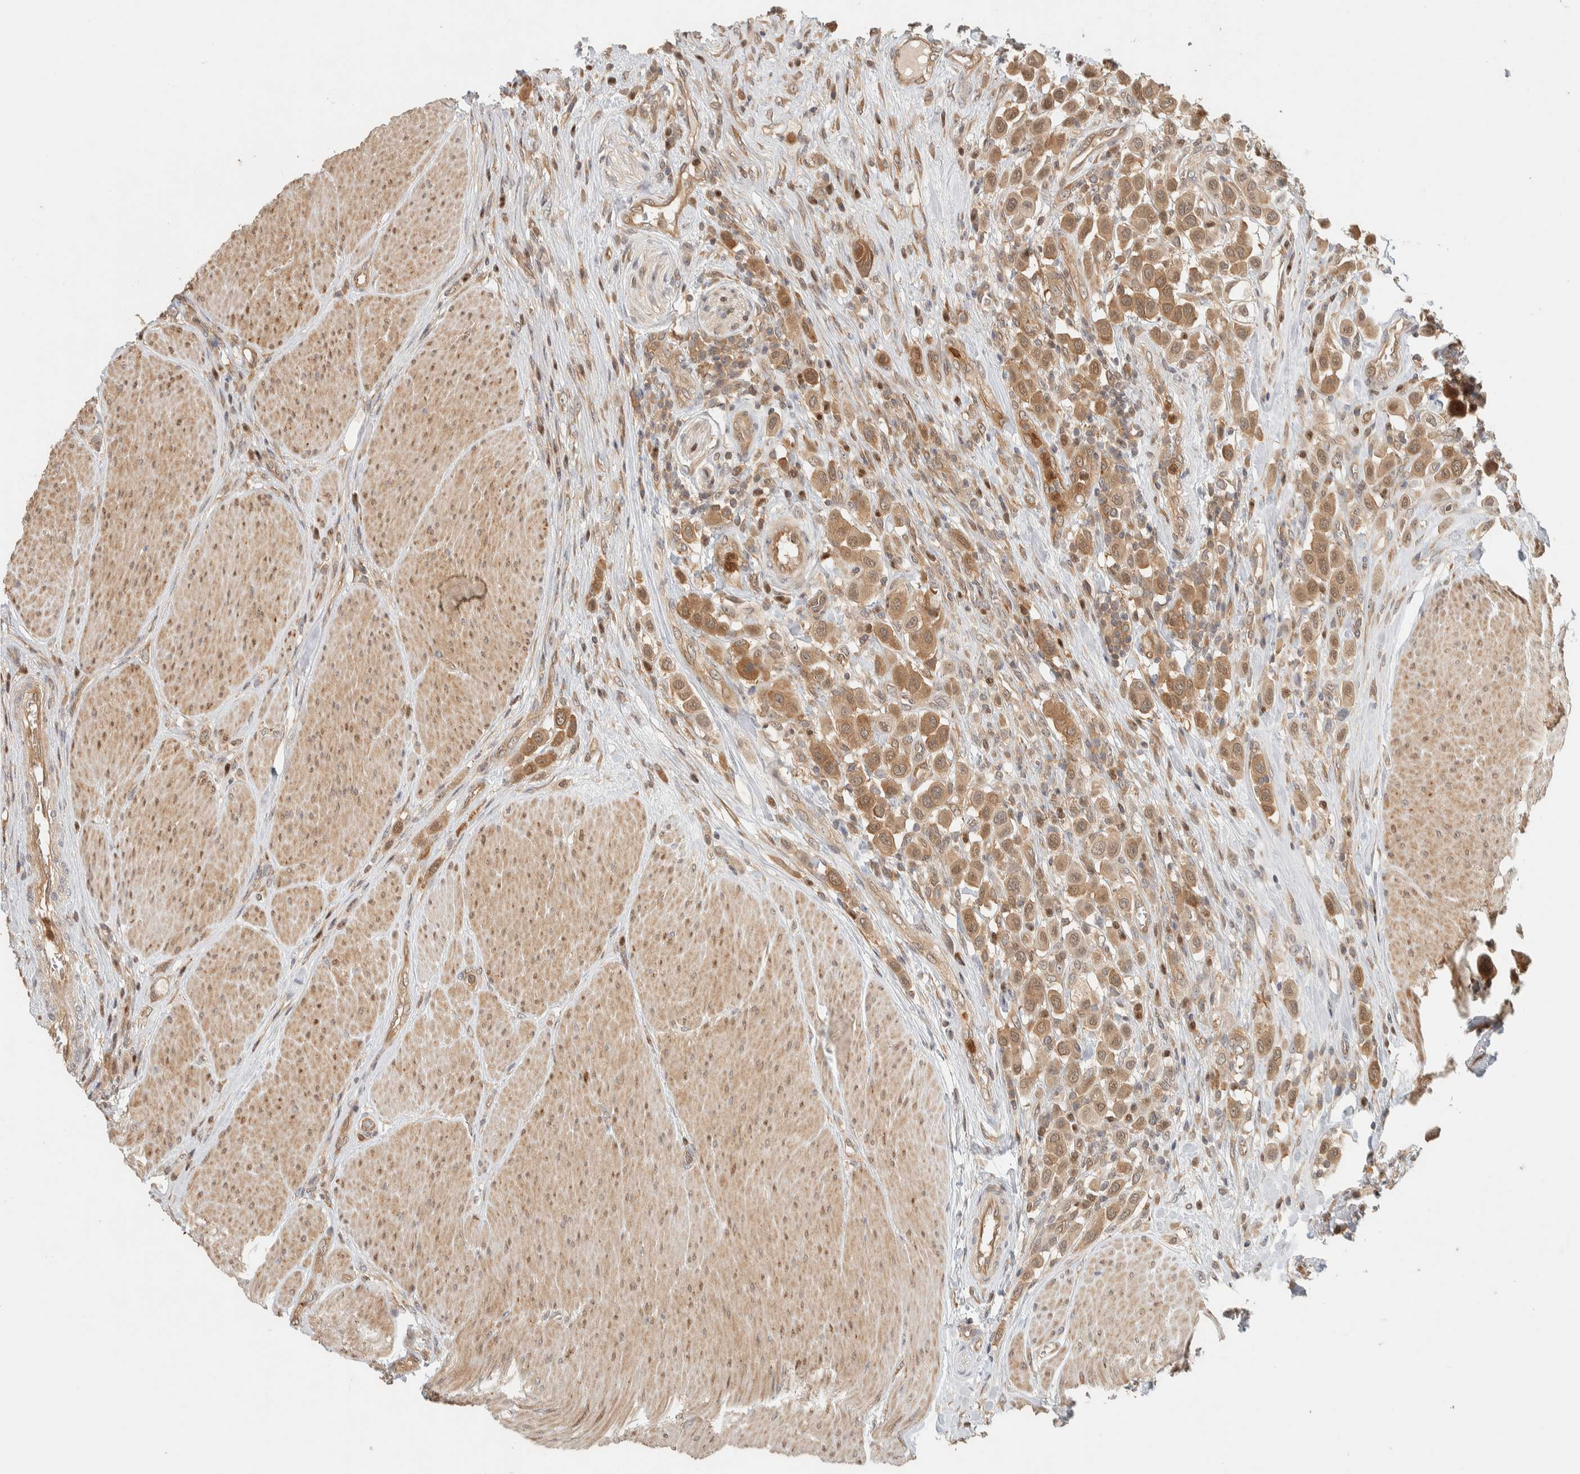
{"staining": {"intensity": "moderate", "quantity": ">75%", "location": "cytoplasmic/membranous"}, "tissue": "urothelial cancer", "cell_type": "Tumor cells", "image_type": "cancer", "snomed": [{"axis": "morphology", "description": "Urothelial carcinoma, High grade"}, {"axis": "topography", "description": "Urinary bladder"}], "caption": "Immunohistochemical staining of human high-grade urothelial carcinoma exhibits medium levels of moderate cytoplasmic/membranous protein staining in about >75% of tumor cells. (brown staining indicates protein expression, while blue staining denotes nuclei).", "gene": "ADSS2", "patient": {"sex": "male", "age": 50}}